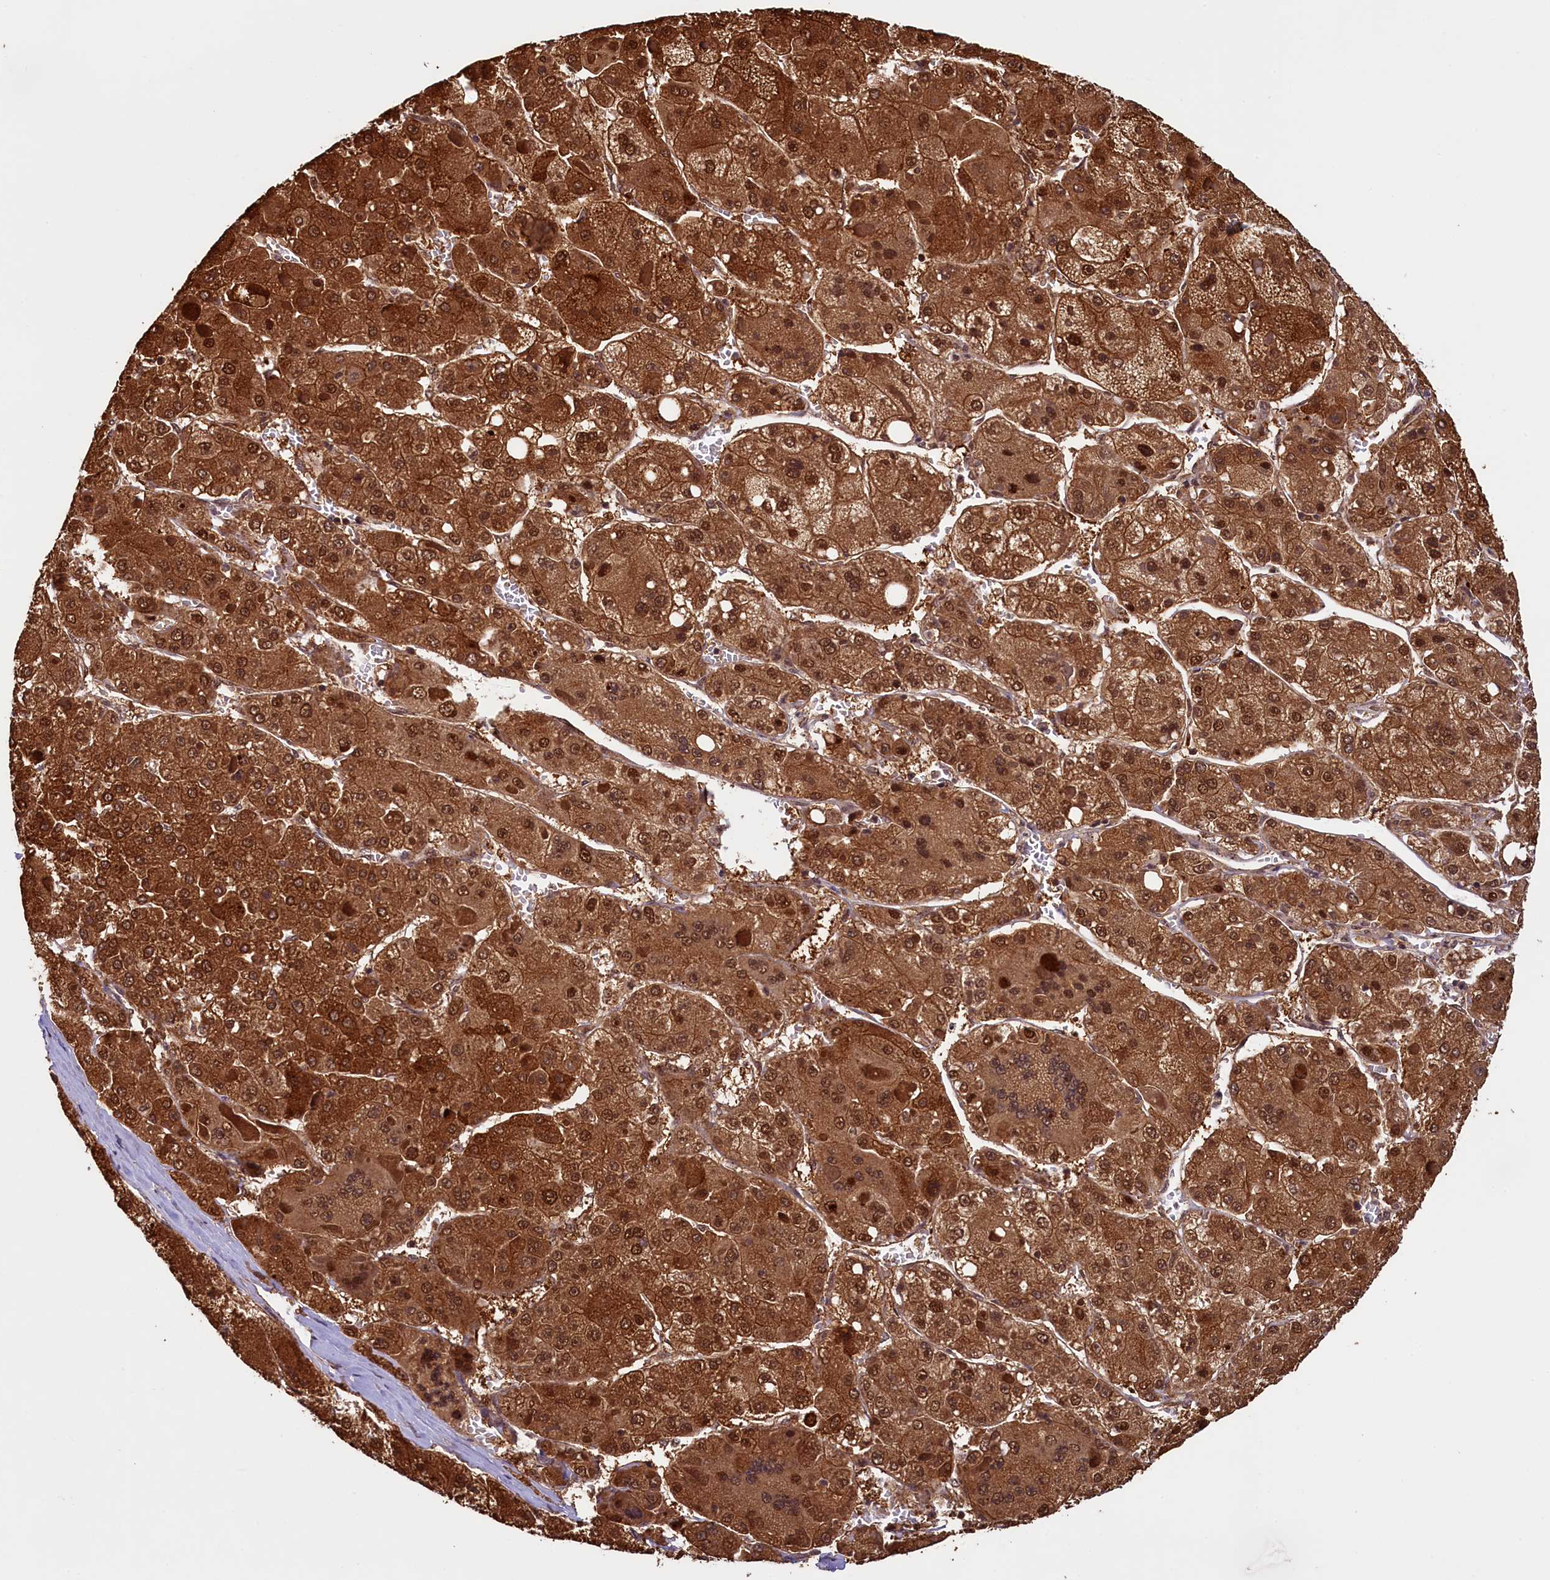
{"staining": {"intensity": "strong", "quantity": ">75%", "location": "cytoplasmic/membranous,nuclear"}, "tissue": "liver cancer", "cell_type": "Tumor cells", "image_type": "cancer", "snomed": [{"axis": "morphology", "description": "Carcinoma, Hepatocellular, NOS"}, {"axis": "topography", "description": "Liver"}], "caption": "Protein expression analysis of human hepatocellular carcinoma (liver) reveals strong cytoplasmic/membranous and nuclear positivity in approximately >75% of tumor cells.", "gene": "SLC7A6OS", "patient": {"sex": "female", "age": 73}}